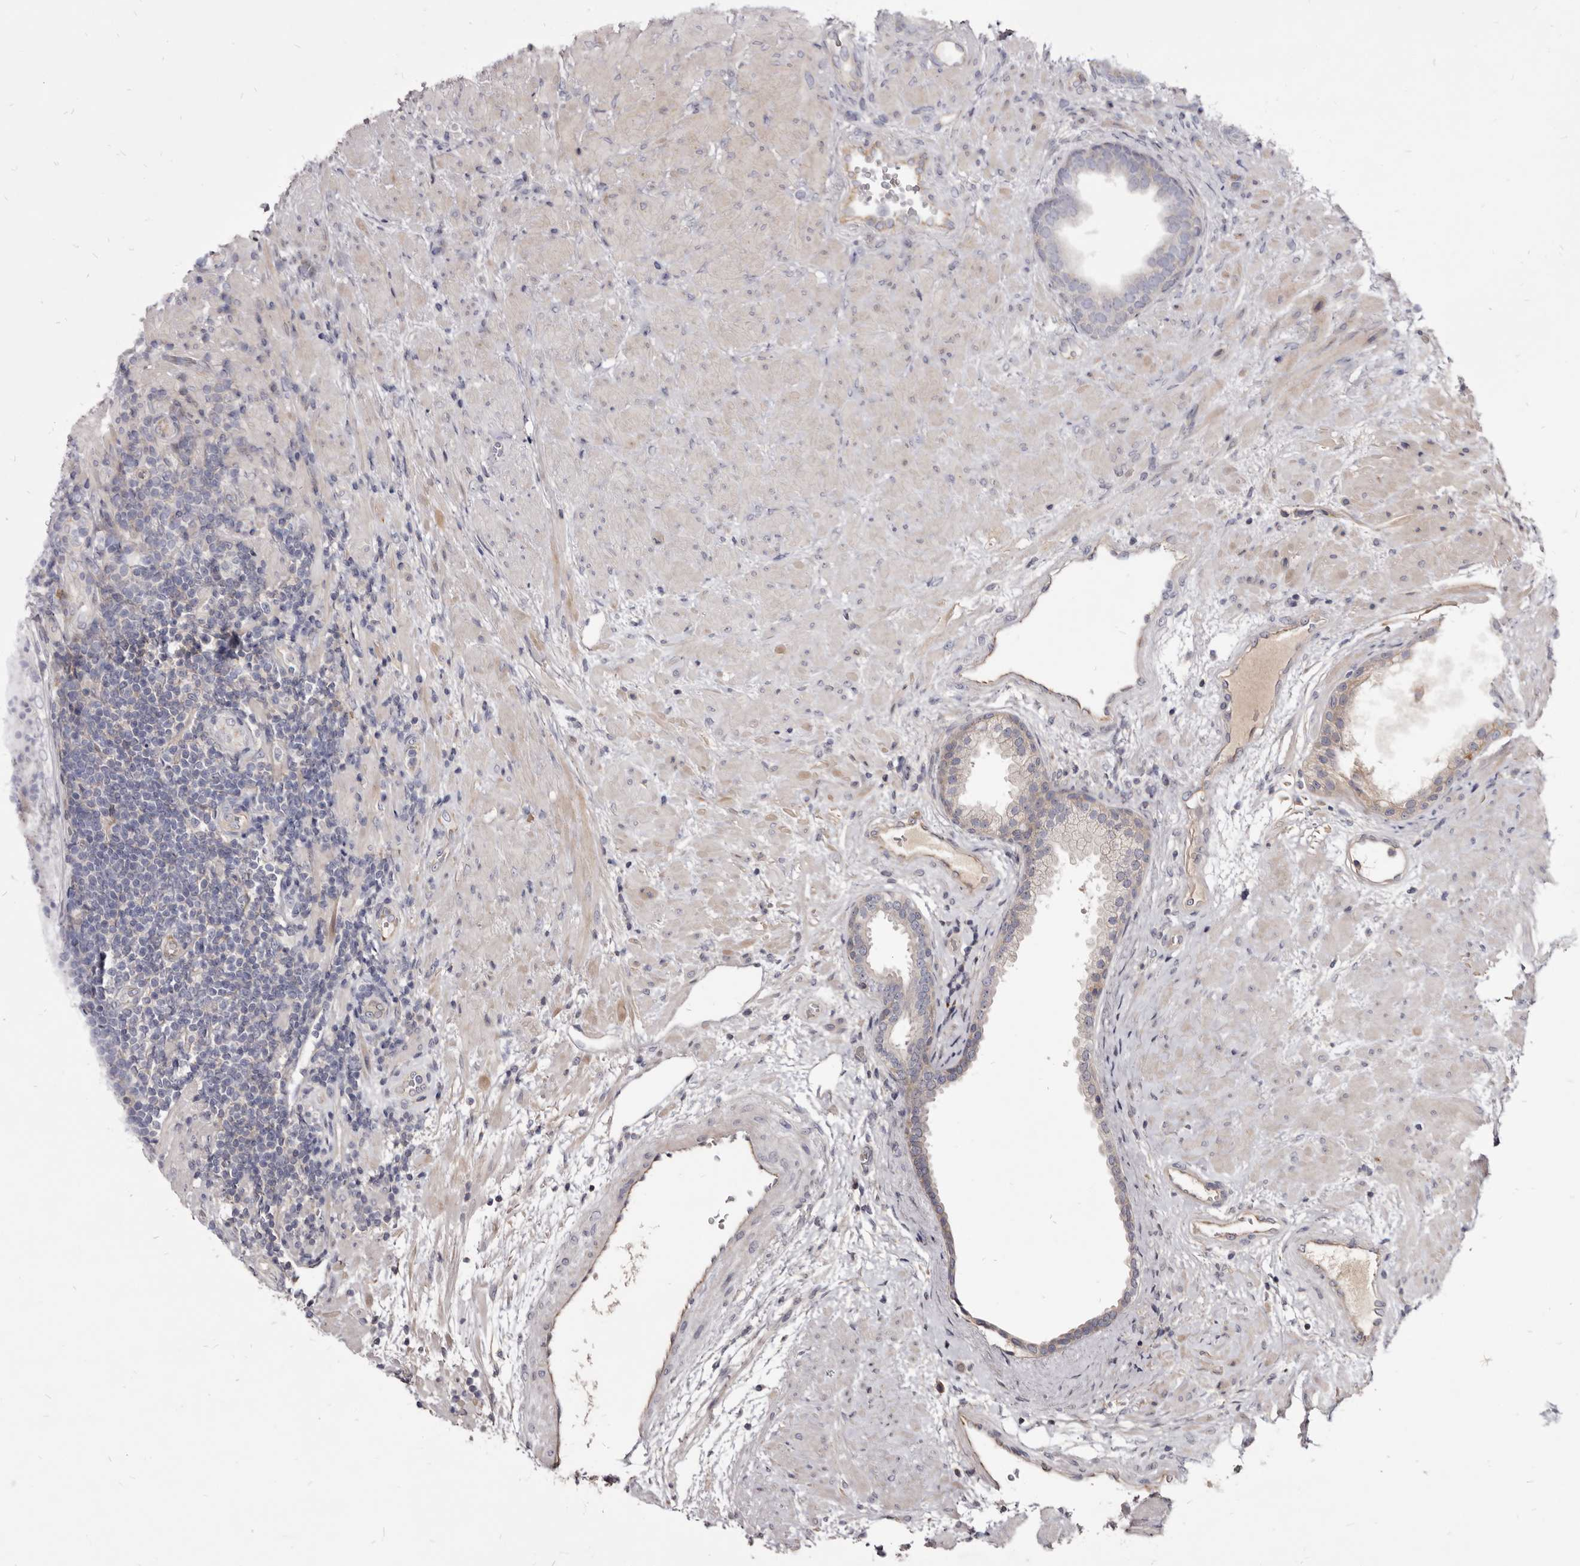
{"staining": {"intensity": "moderate", "quantity": "<25%", "location": "cytoplasmic/membranous"}, "tissue": "prostate", "cell_type": "Glandular cells", "image_type": "normal", "snomed": [{"axis": "morphology", "description": "Normal tissue, NOS"}, {"axis": "topography", "description": "Prostate"}], "caption": "Moderate cytoplasmic/membranous staining is present in approximately <25% of glandular cells in unremarkable prostate. The protein of interest is shown in brown color, while the nuclei are stained blue.", "gene": "FAS", "patient": {"sex": "male", "age": 76}}